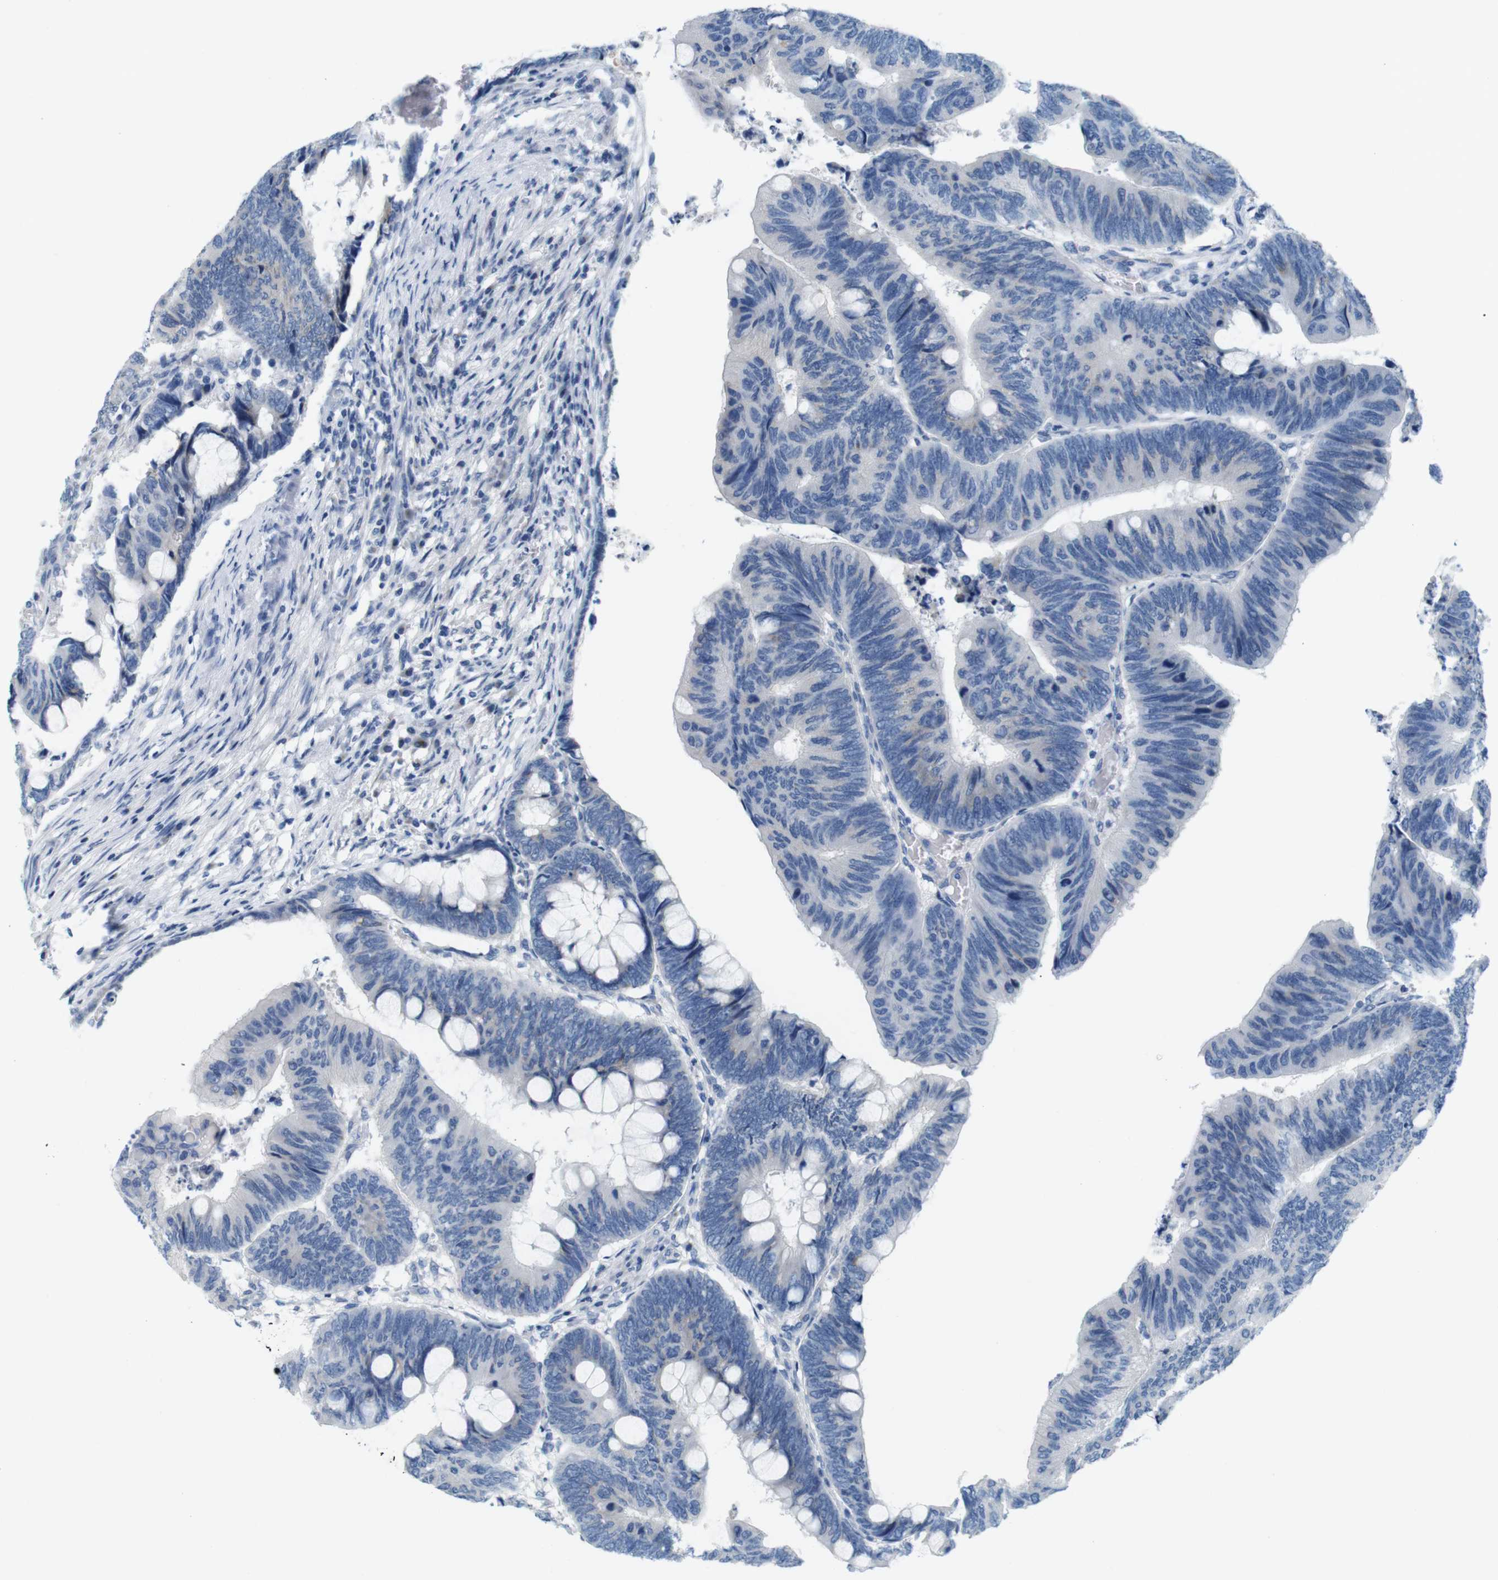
{"staining": {"intensity": "negative", "quantity": "none", "location": "none"}, "tissue": "colorectal cancer", "cell_type": "Tumor cells", "image_type": "cancer", "snomed": [{"axis": "morphology", "description": "Normal tissue, NOS"}, {"axis": "morphology", "description": "Adenocarcinoma, NOS"}, {"axis": "topography", "description": "Rectum"}, {"axis": "topography", "description": "Peripheral nerve tissue"}], "caption": "This is an immunohistochemistry image of human colorectal adenocarcinoma. There is no positivity in tumor cells.", "gene": "GOLGA2", "patient": {"sex": "male", "age": 92}}